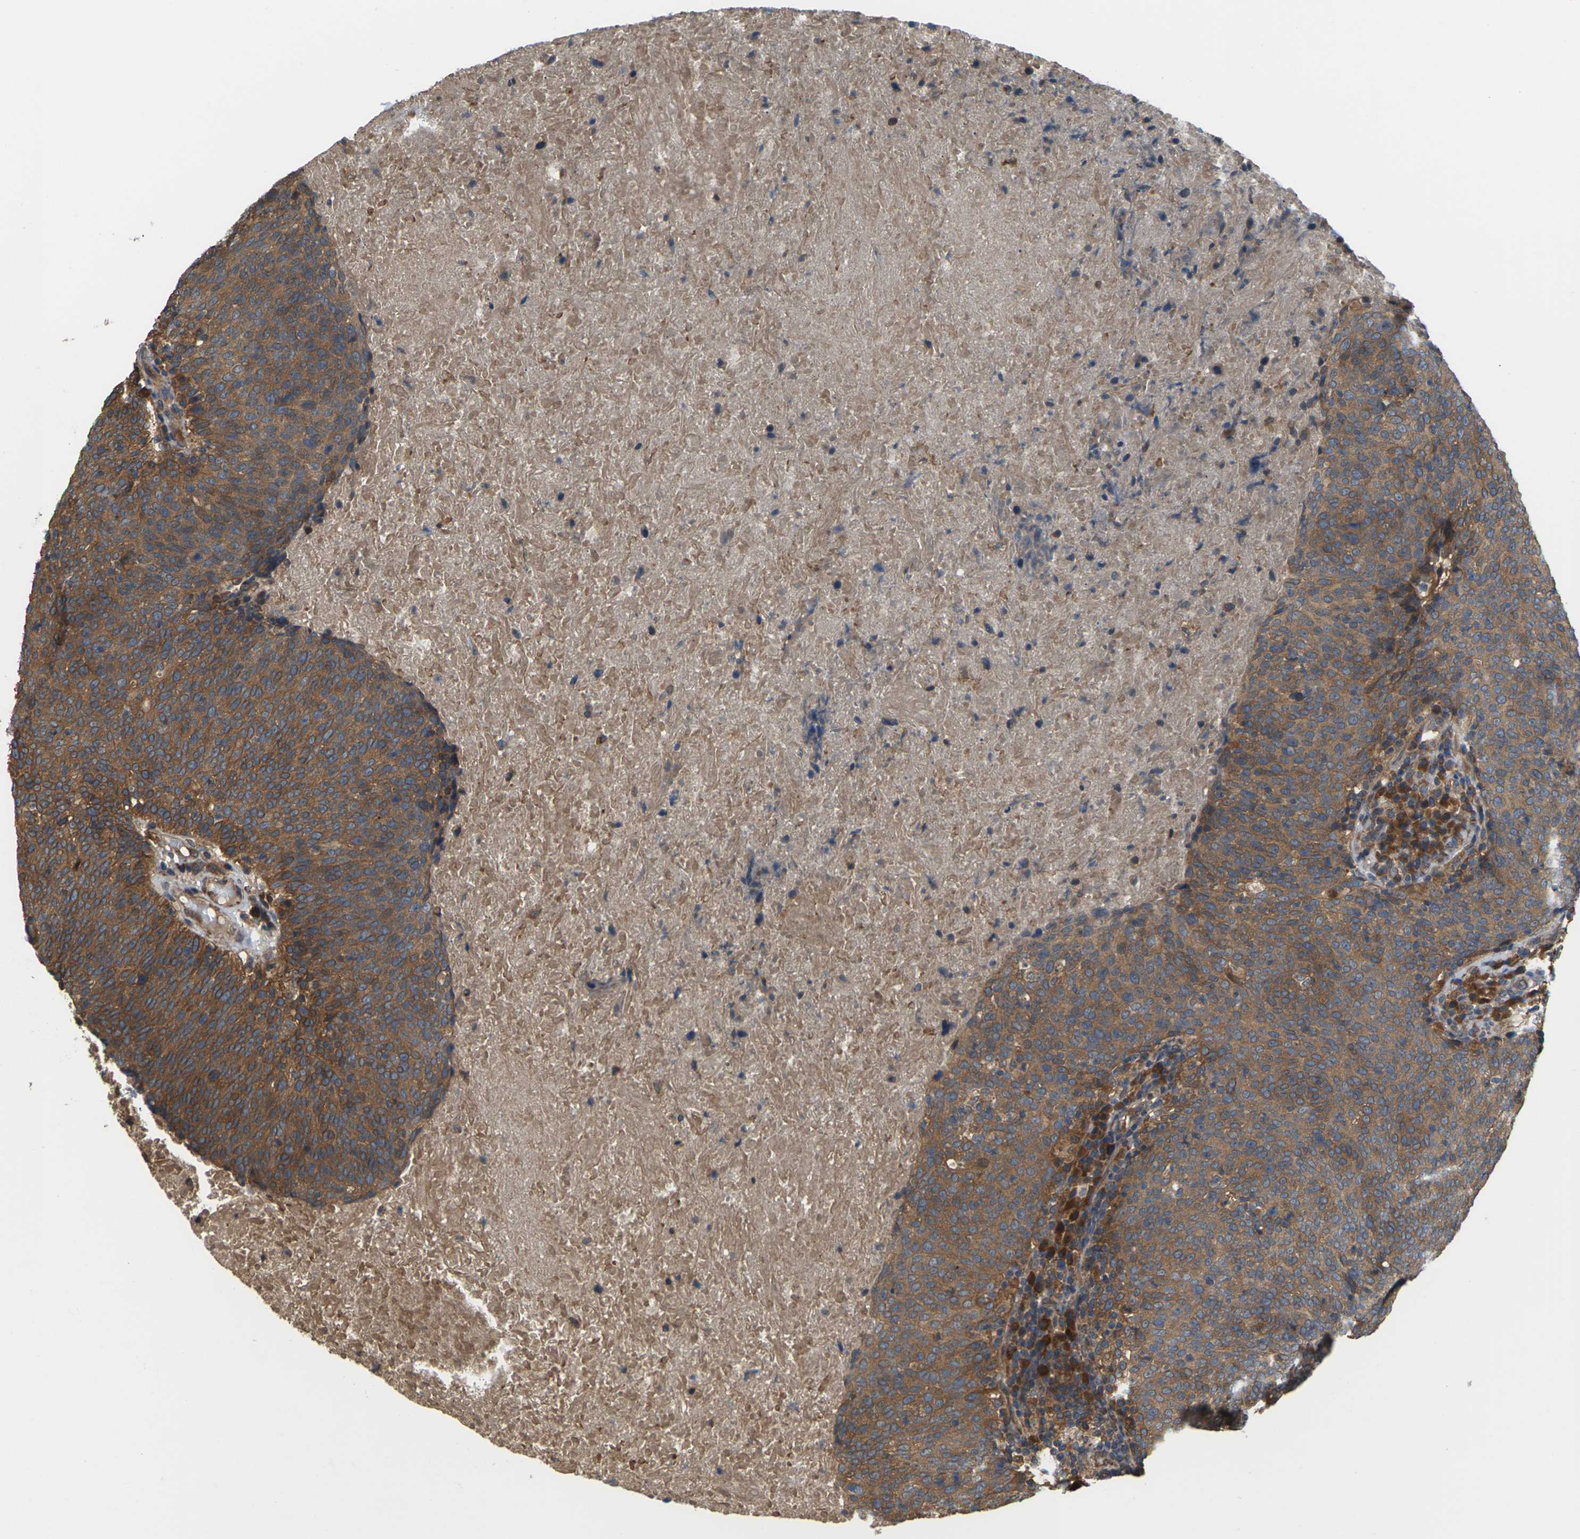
{"staining": {"intensity": "strong", "quantity": ">75%", "location": "cytoplasmic/membranous"}, "tissue": "head and neck cancer", "cell_type": "Tumor cells", "image_type": "cancer", "snomed": [{"axis": "morphology", "description": "Squamous cell carcinoma, NOS"}, {"axis": "morphology", "description": "Squamous cell carcinoma, metastatic, NOS"}, {"axis": "topography", "description": "Lymph node"}, {"axis": "topography", "description": "Head-Neck"}], "caption": "About >75% of tumor cells in head and neck cancer reveal strong cytoplasmic/membranous protein staining as visualized by brown immunohistochemical staining.", "gene": "NRAS", "patient": {"sex": "male", "age": 62}}